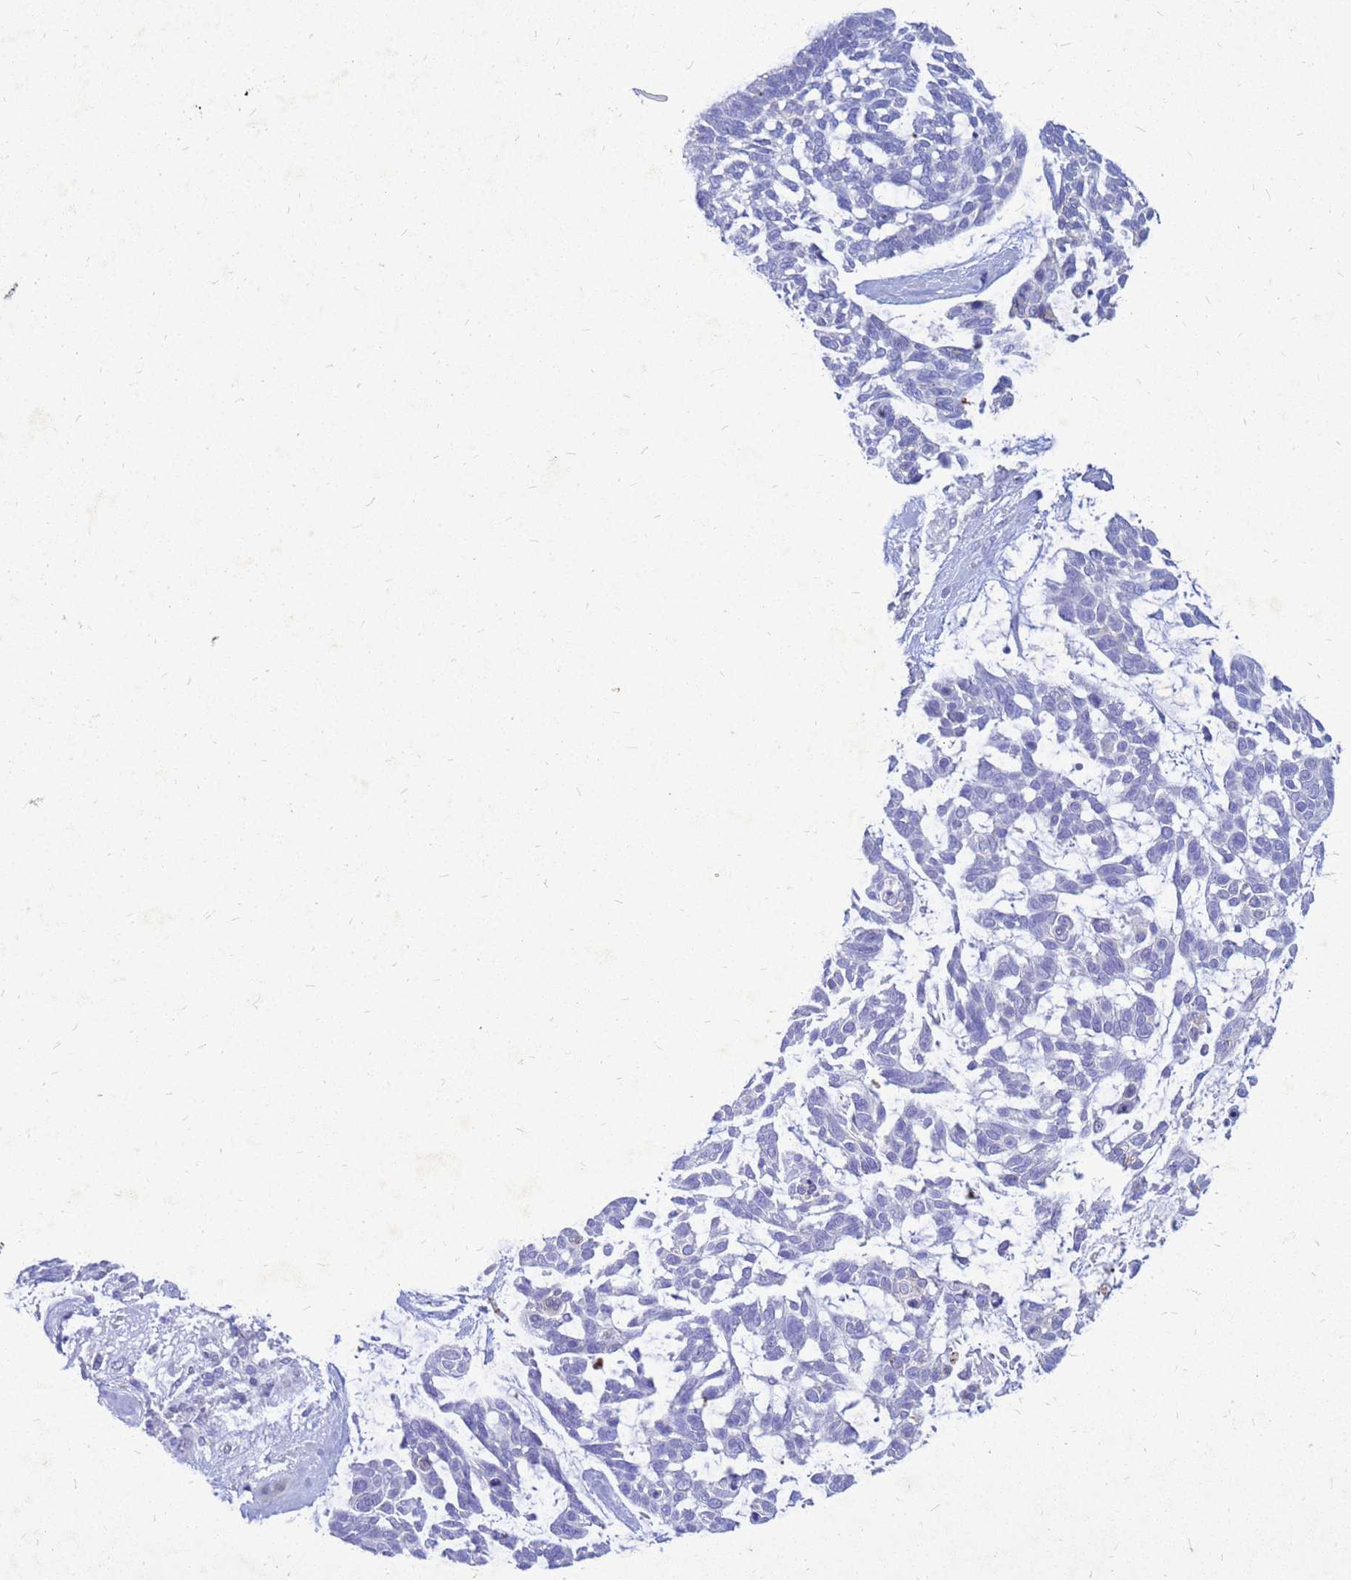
{"staining": {"intensity": "negative", "quantity": "none", "location": "none"}, "tissue": "skin cancer", "cell_type": "Tumor cells", "image_type": "cancer", "snomed": [{"axis": "morphology", "description": "Basal cell carcinoma"}, {"axis": "topography", "description": "Skin"}], "caption": "Photomicrograph shows no protein positivity in tumor cells of basal cell carcinoma (skin) tissue.", "gene": "AKR1C1", "patient": {"sex": "male", "age": 88}}